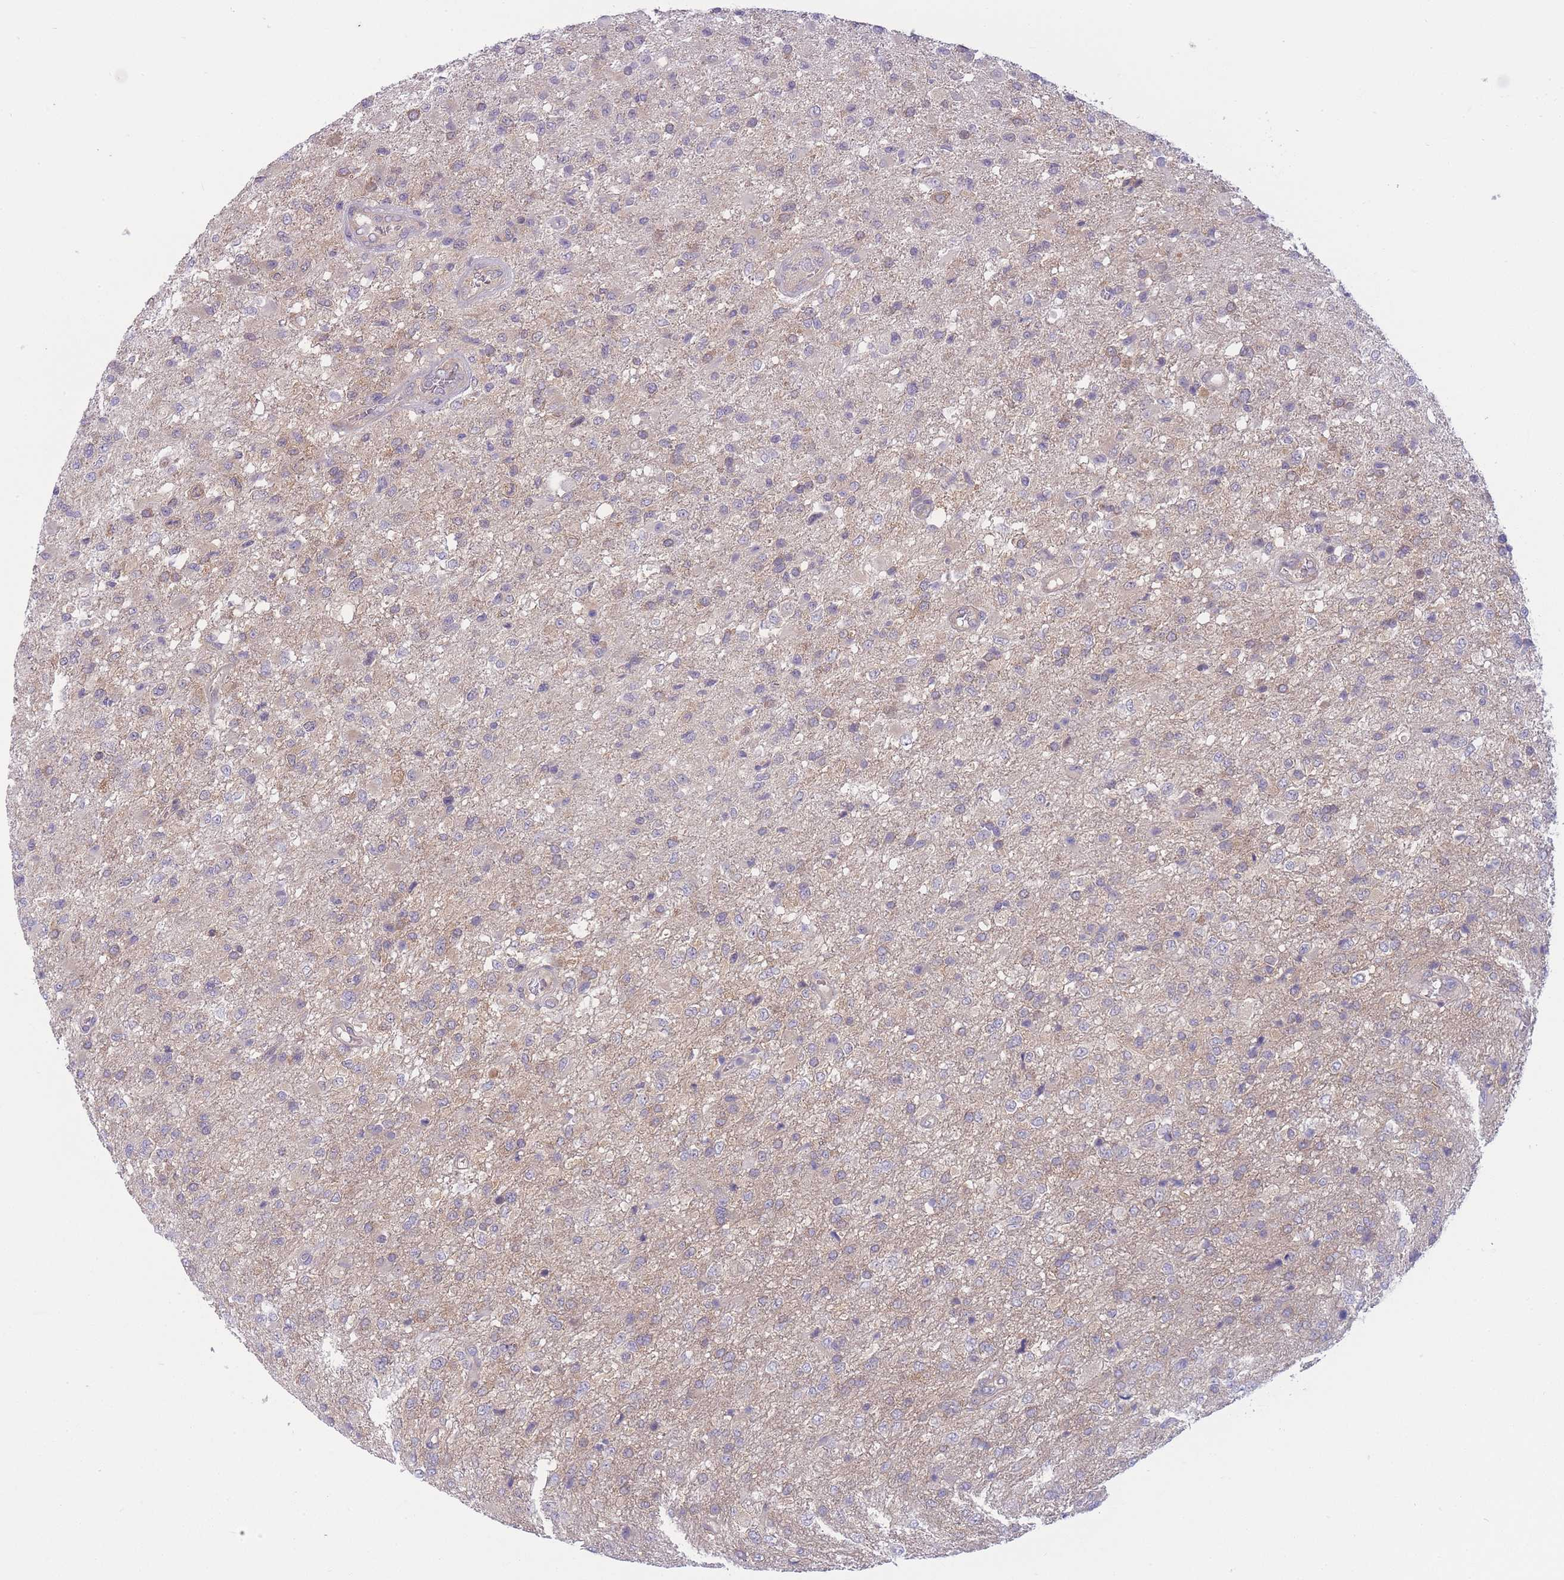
{"staining": {"intensity": "weak", "quantity": "<25%", "location": "cytoplasmic/membranous"}, "tissue": "glioma", "cell_type": "Tumor cells", "image_type": "cancer", "snomed": [{"axis": "morphology", "description": "Glioma, malignant, High grade"}, {"axis": "topography", "description": "Brain"}], "caption": "The photomicrograph reveals no significant expression in tumor cells of malignant glioma (high-grade).", "gene": "PFDN6", "patient": {"sex": "female", "age": 74}}